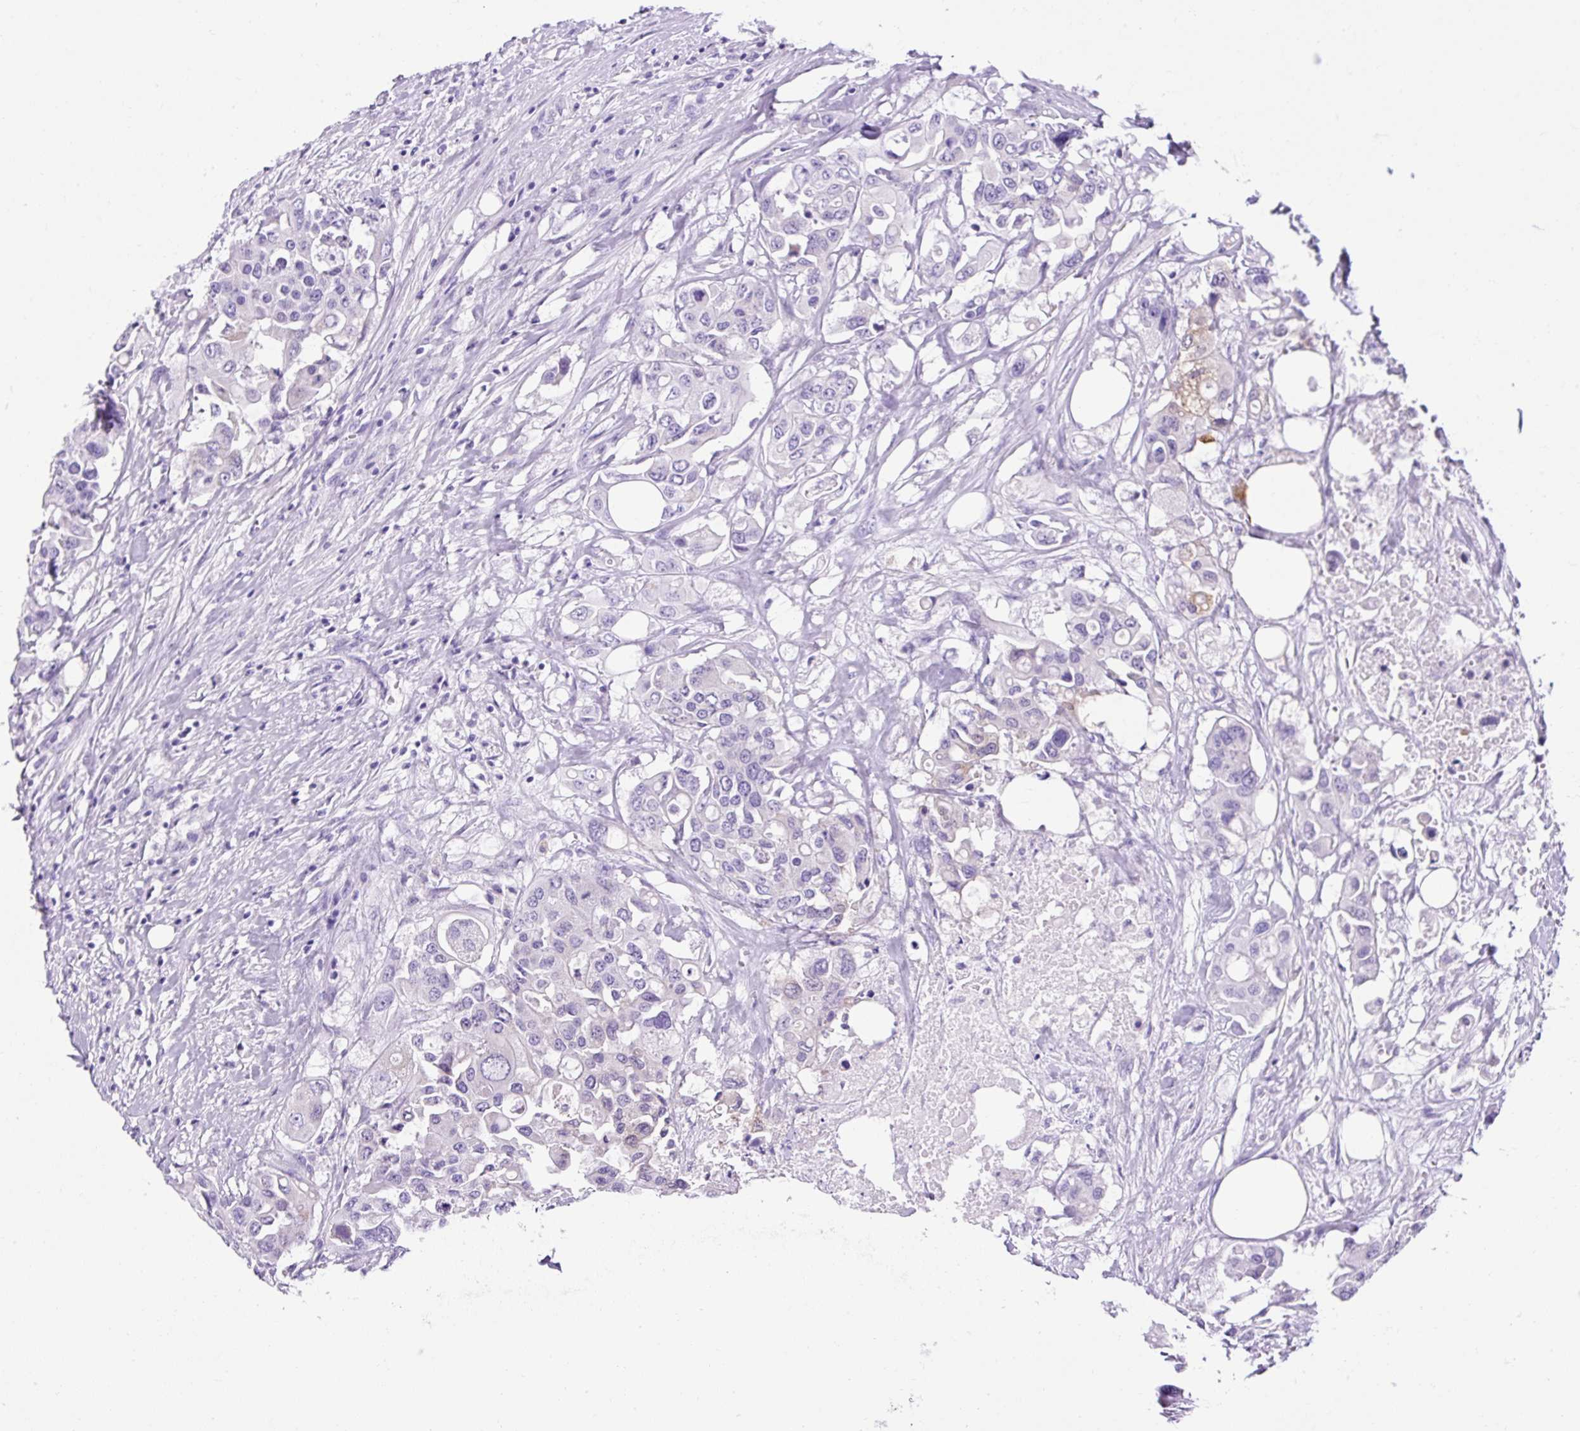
{"staining": {"intensity": "negative", "quantity": "none", "location": "none"}, "tissue": "colorectal cancer", "cell_type": "Tumor cells", "image_type": "cancer", "snomed": [{"axis": "morphology", "description": "Adenocarcinoma, NOS"}, {"axis": "topography", "description": "Colon"}], "caption": "The immunohistochemistry (IHC) histopathology image has no significant positivity in tumor cells of colorectal cancer tissue.", "gene": "KRT12", "patient": {"sex": "male", "age": 77}}